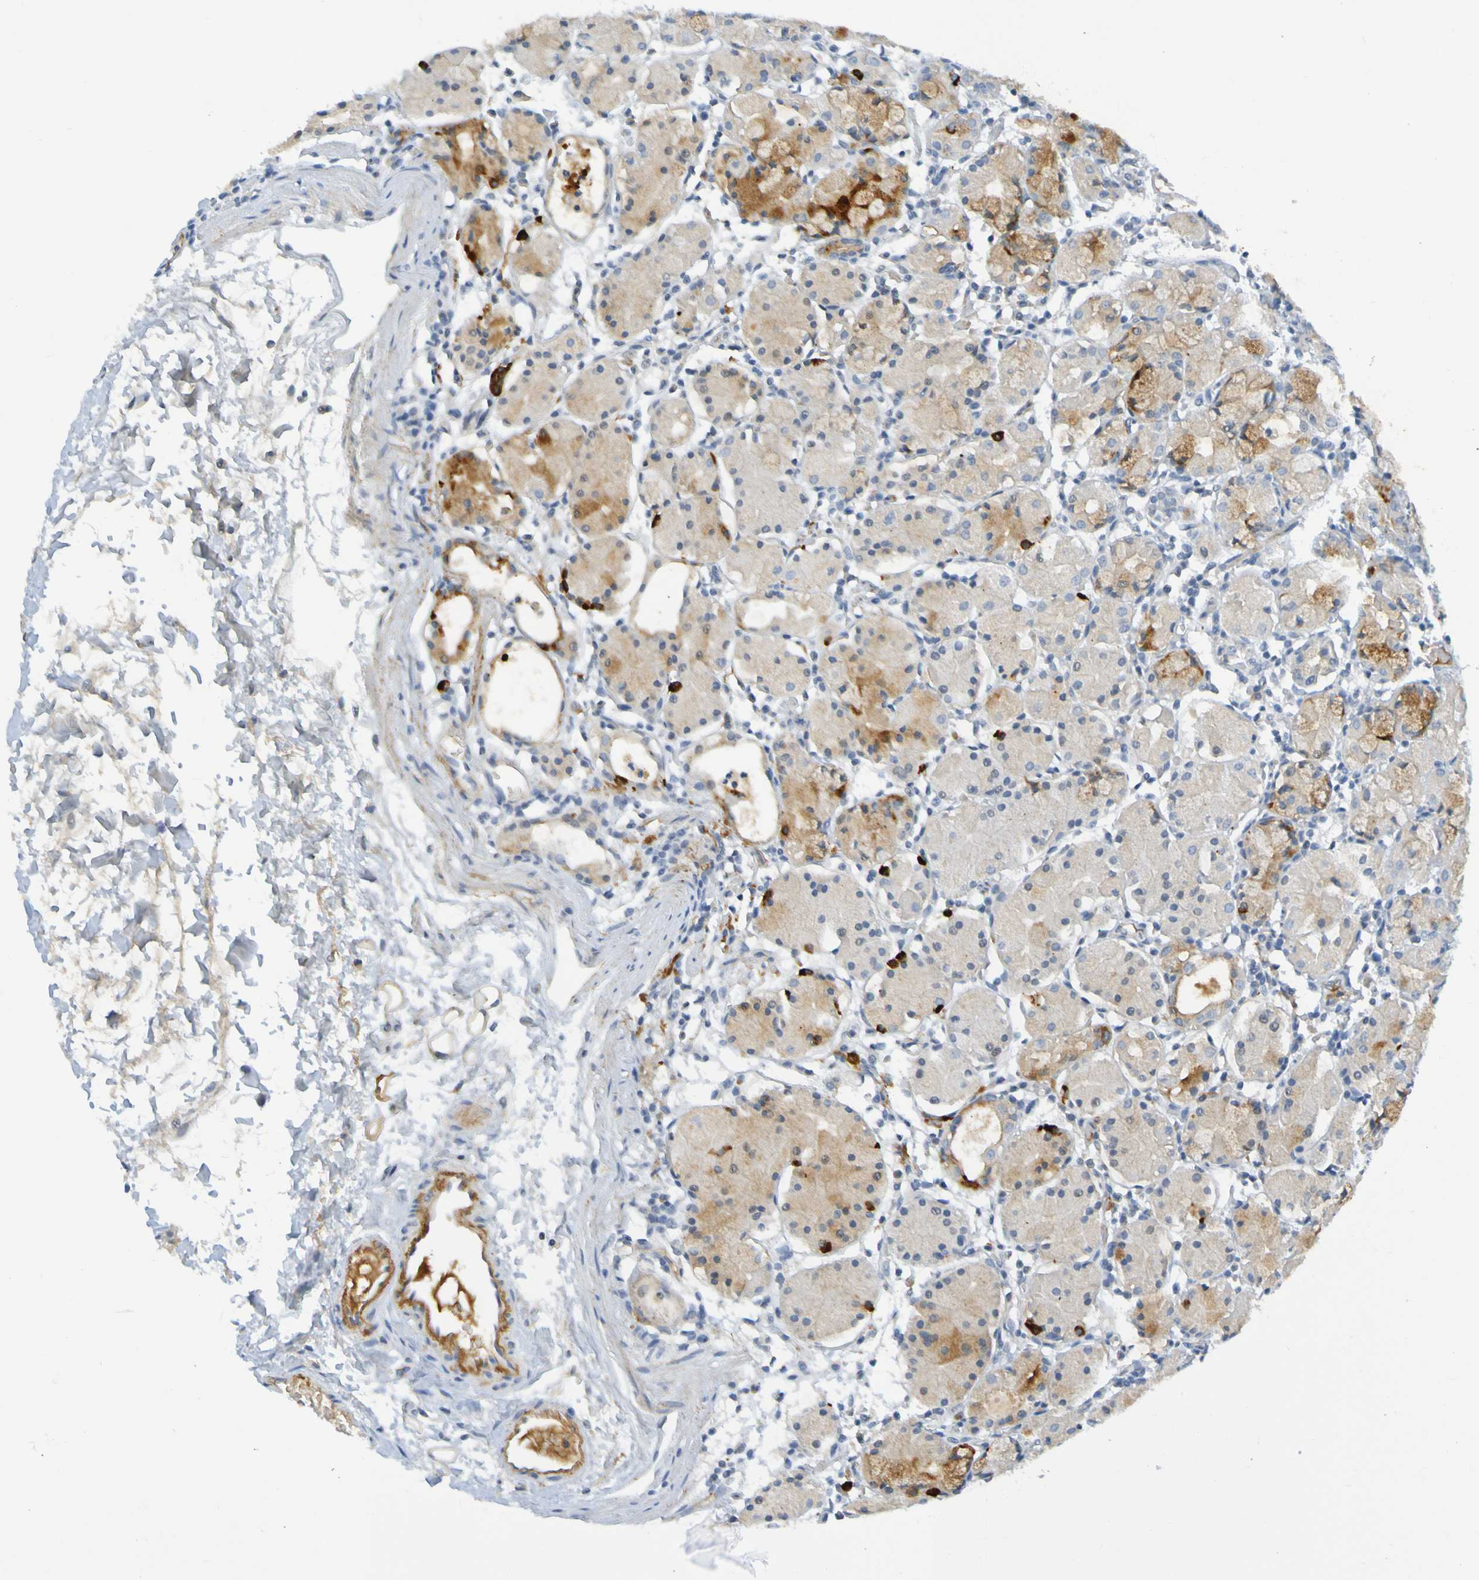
{"staining": {"intensity": "moderate", "quantity": "<25%", "location": "cytoplasmic/membranous"}, "tissue": "stomach", "cell_type": "Glandular cells", "image_type": "normal", "snomed": [{"axis": "morphology", "description": "Normal tissue, NOS"}, {"axis": "topography", "description": "Stomach"}, {"axis": "topography", "description": "Stomach, lower"}], "caption": "Immunohistochemistry (IHC) photomicrograph of unremarkable stomach: human stomach stained using immunohistochemistry displays low levels of moderate protein expression localized specifically in the cytoplasmic/membranous of glandular cells, appearing as a cytoplasmic/membranous brown color.", "gene": "IL10", "patient": {"sex": "female", "age": 75}}